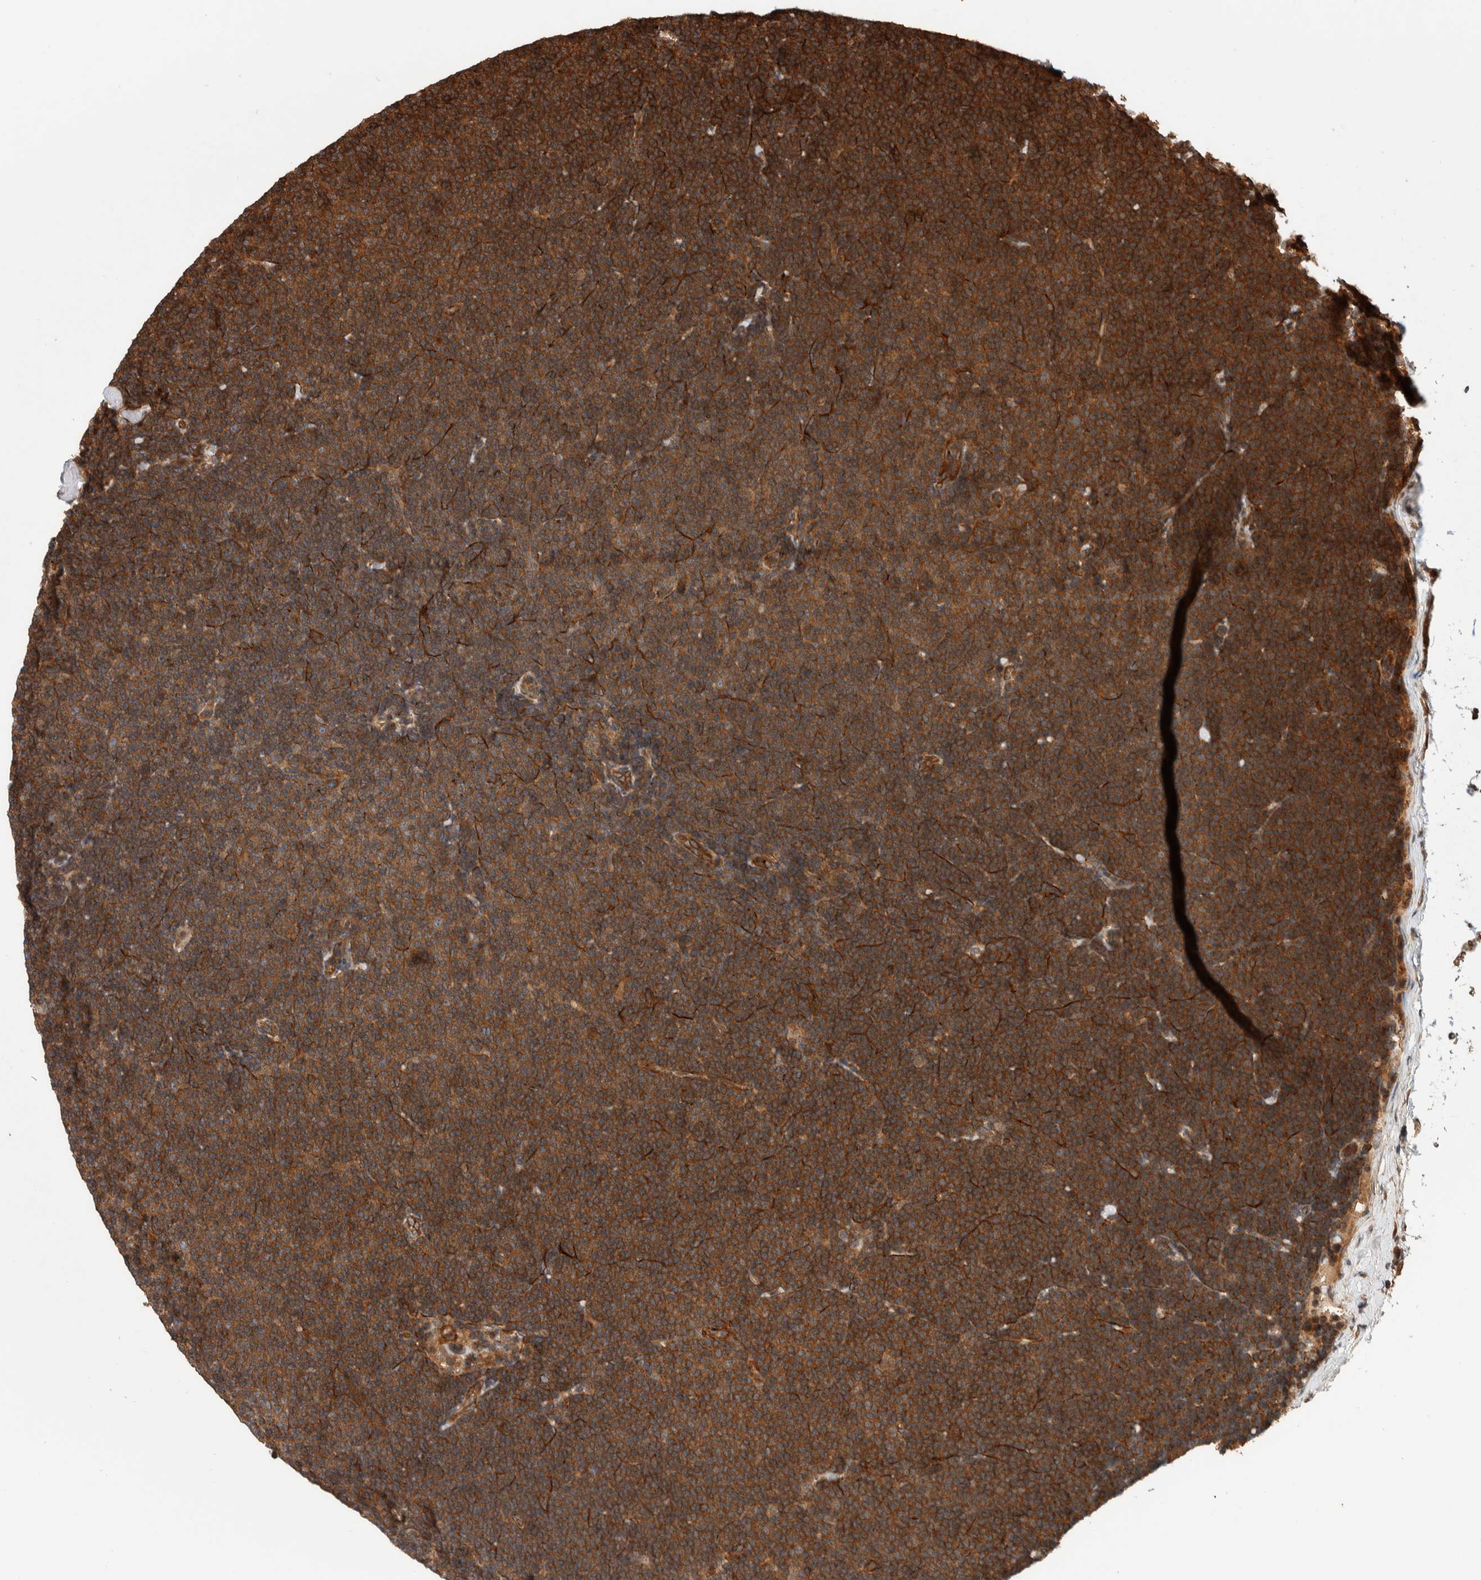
{"staining": {"intensity": "strong", "quantity": "25%-75%", "location": "cytoplasmic/membranous"}, "tissue": "lymphoma", "cell_type": "Tumor cells", "image_type": "cancer", "snomed": [{"axis": "morphology", "description": "Malignant lymphoma, non-Hodgkin's type, Low grade"}, {"axis": "topography", "description": "Lymph node"}], "caption": "An image showing strong cytoplasmic/membranous staining in approximately 25%-75% of tumor cells in lymphoma, as visualized by brown immunohistochemical staining.", "gene": "SYNRG", "patient": {"sex": "female", "age": 53}}